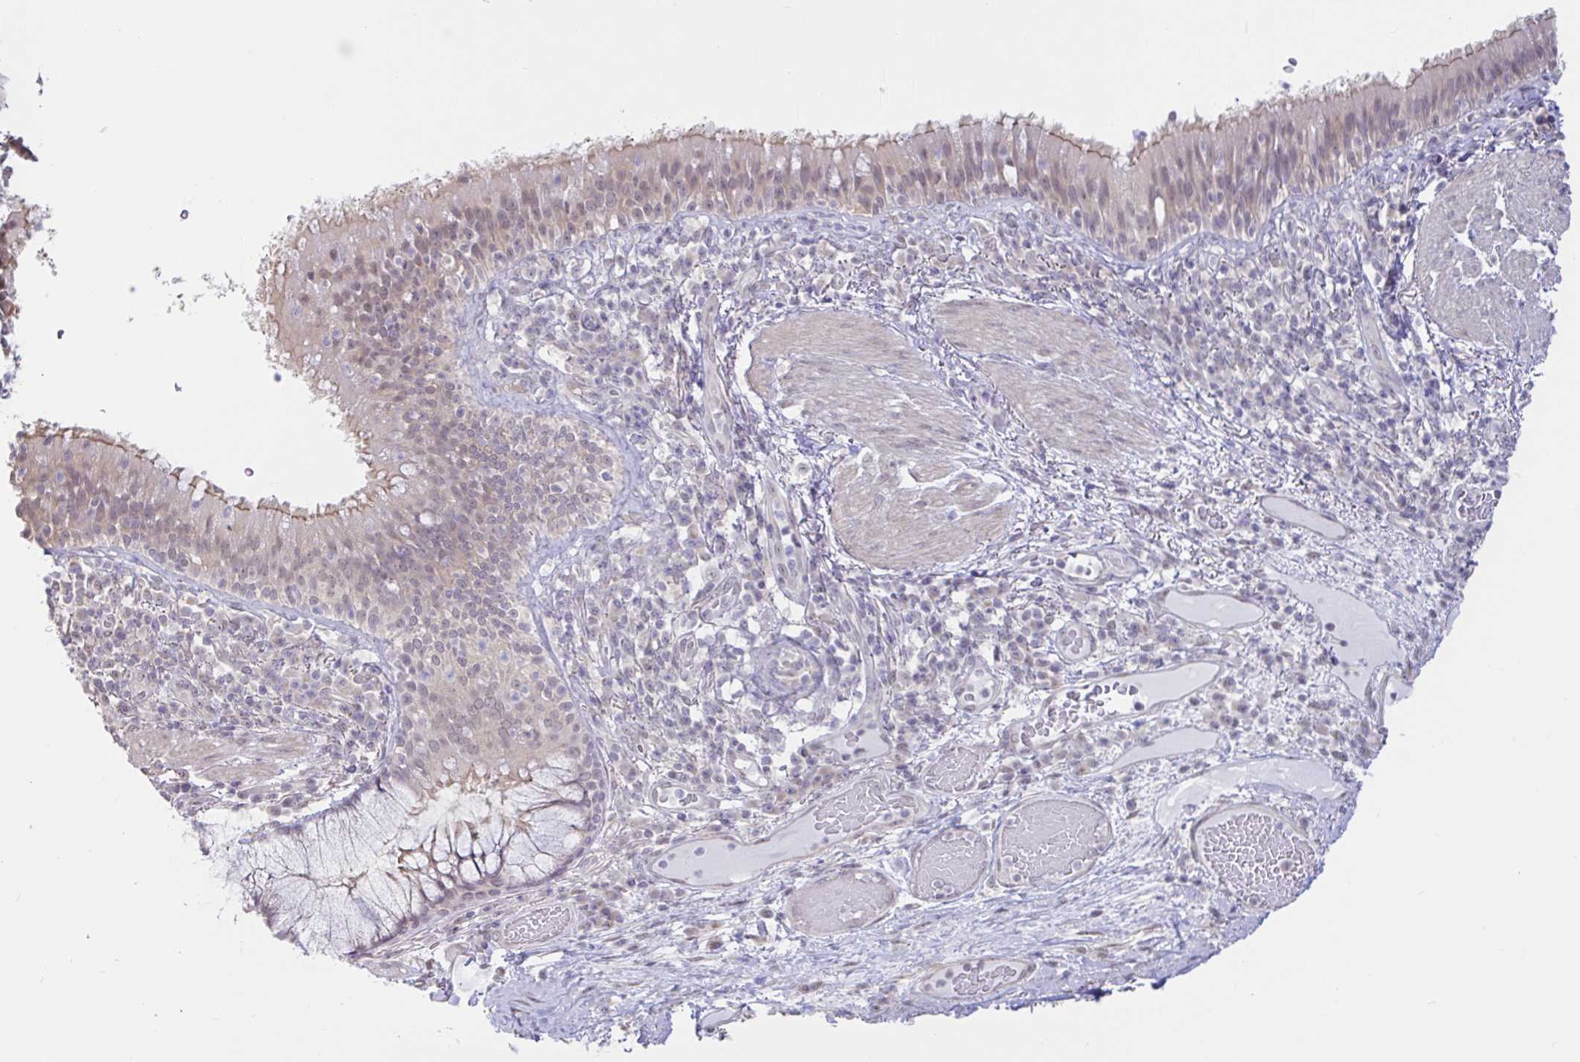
{"staining": {"intensity": "moderate", "quantity": "<25%", "location": "cytoplasmic/membranous"}, "tissue": "bronchus", "cell_type": "Respiratory epithelial cells", "image_type": "normal", "snomed": [{"axis": "morphology", "description": "Normal tissue, NOS"}, {"axis": "topography", "description": "Cartilage tissue"}, {"axis": "topography", "description": "Bronchus"}], "caption": "DAB (3,3'-diaminobenzidine) immunohistochemical staining of unremarkable human bronchus exhibits moderate cytoplasmic/membranous protein positivity in about <25% of respiratory epithelial cells.", "gene": "HYPK", "patient": {"sex": "male", "age": 56}}